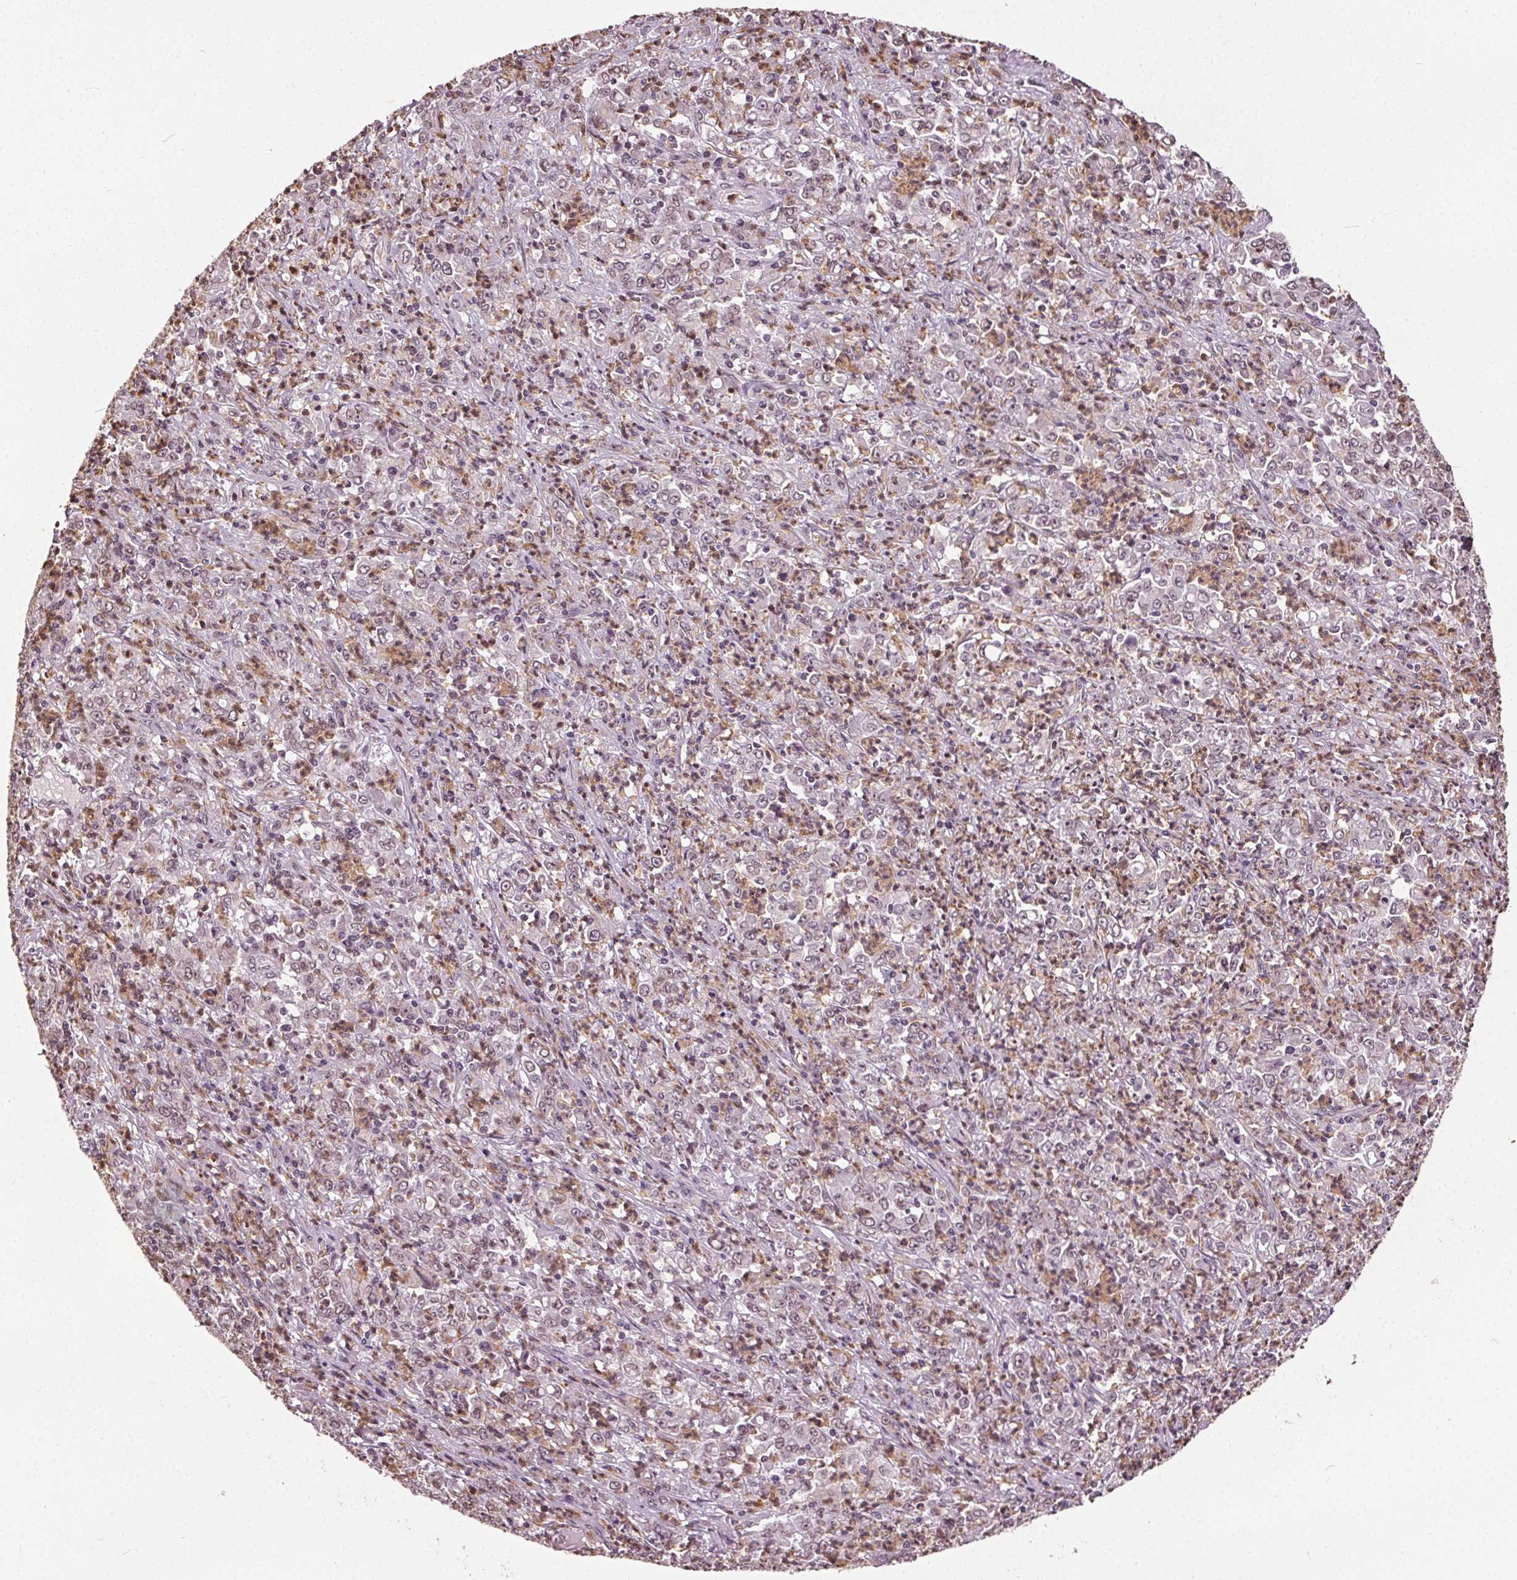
{"staining": {"intensity": "negative", "quantity": "none", "location": "none"}, "tissue": "stomach cancer", "cell_type": "Tumor cells", "image_type": "cancer", "snomed": [{"axis": "morphology", "description": "Adenocarcinoma, NOS"}, {"axis": "topography", "description": "Stomach, lower"}], "caption": "Image shows no protein staining in tumor cells of stomach cancer (adenocarcinoma) tissue. The staining is performed using DAB (3,3'-diaminobenzidine) brown chromogen with nuclei counter-stained in using hematoxylin.", "gene": "TTC39C", "patient": {"sex": "female", "age": 71}}